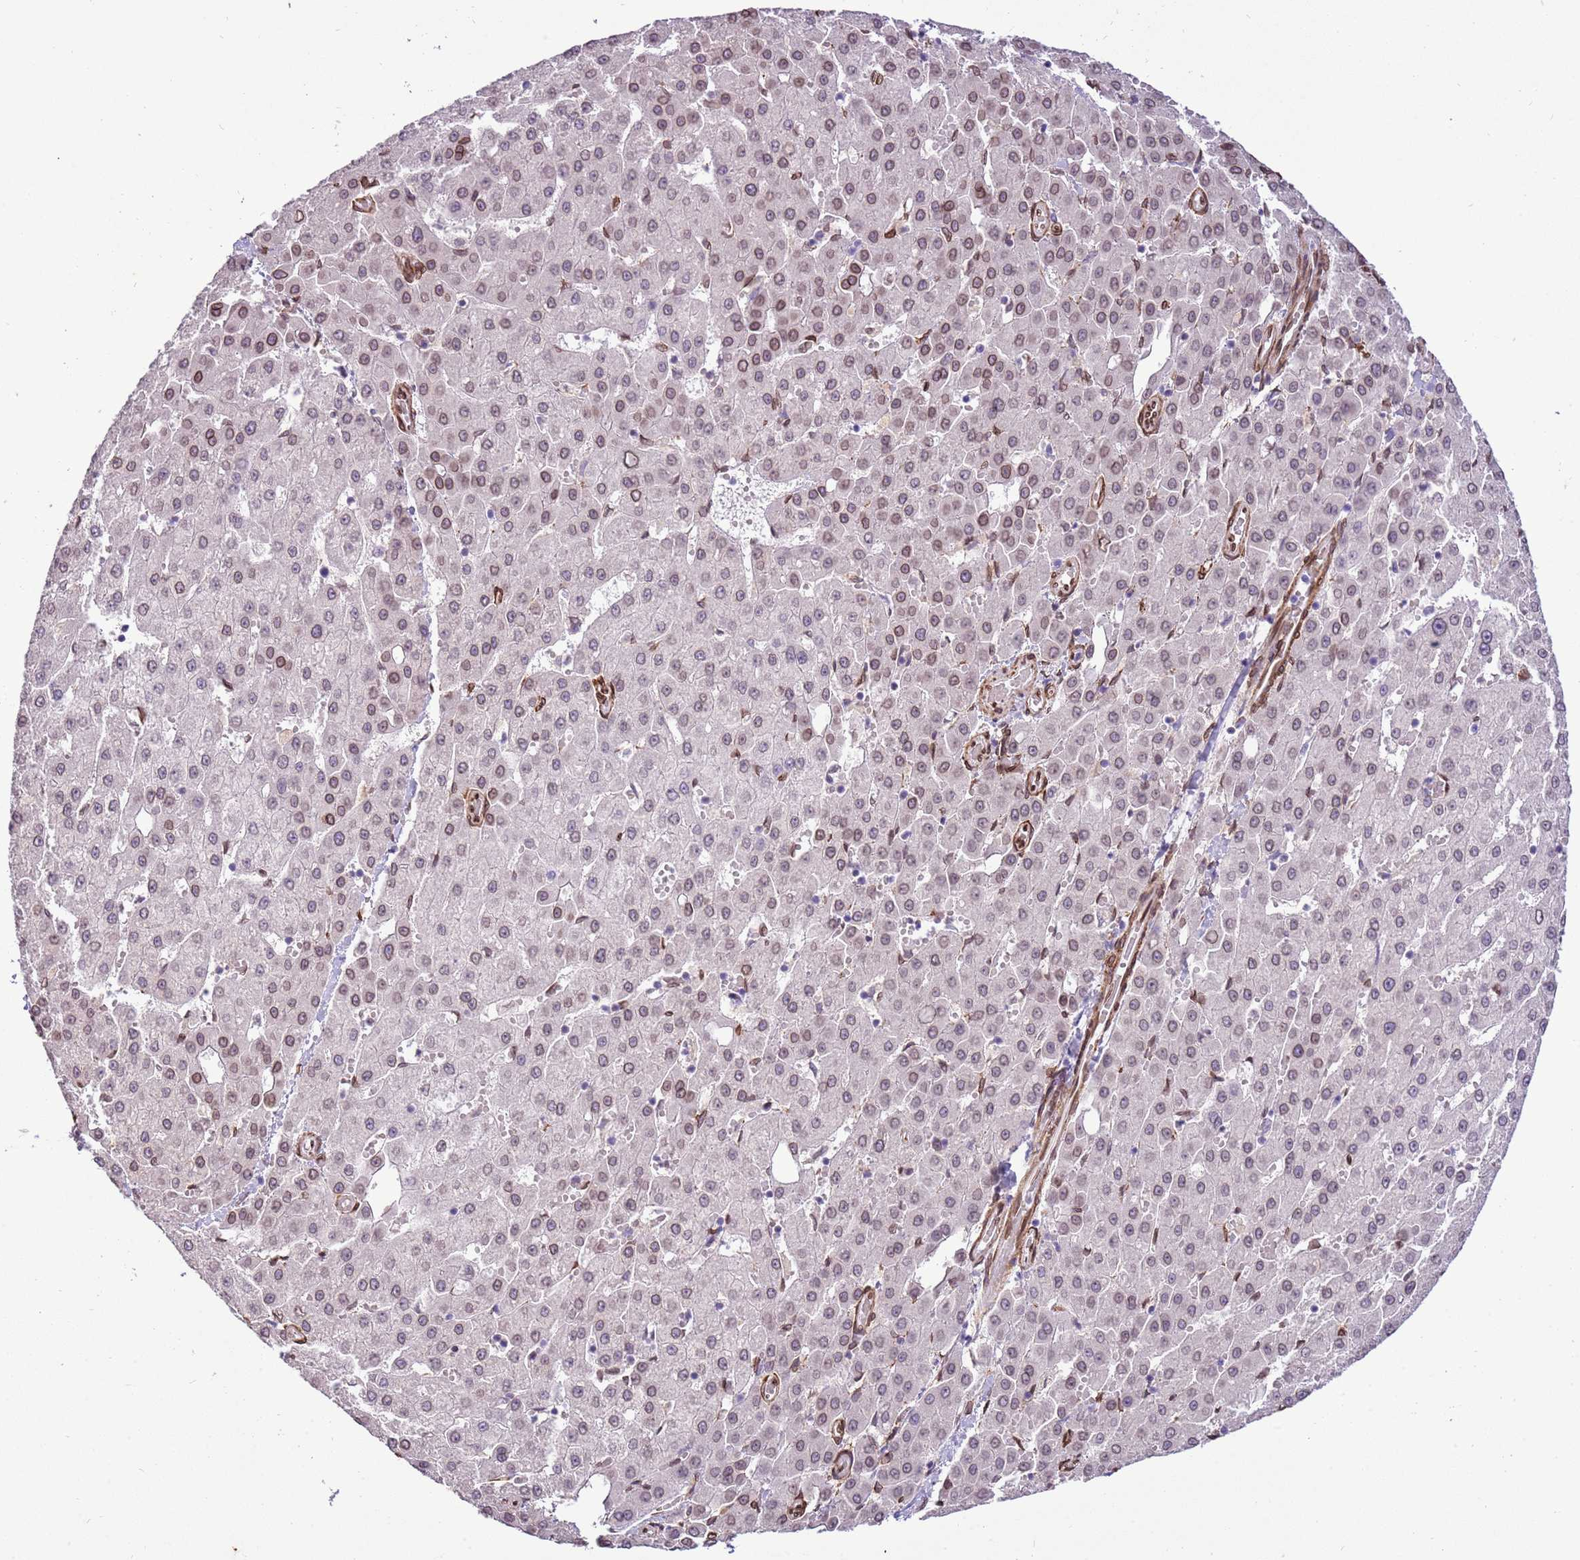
{"staining": {"intensity": "moderate", "quantity": "<25%", "location": "cytoplasmic/membranous,nuclear"}, "tissue": "liver cancer", "cell_type": "Tumor cells", "image_type": "cancer", "snomed": [{"axis": "morphology", "description": "Carcinoma, Hepatocellular, NOS"}, {"axis": "topography", "description": "Liver"}], "caption": "Tumor cells exhibit low levels of moderate cytoplasmic/membranous and nuclear staining in approximately <25% of cells in liver cancer (hepatocellular carcinoma).", "gene": "TMEM47", "patient": {"sex": "male", "age": 47}}